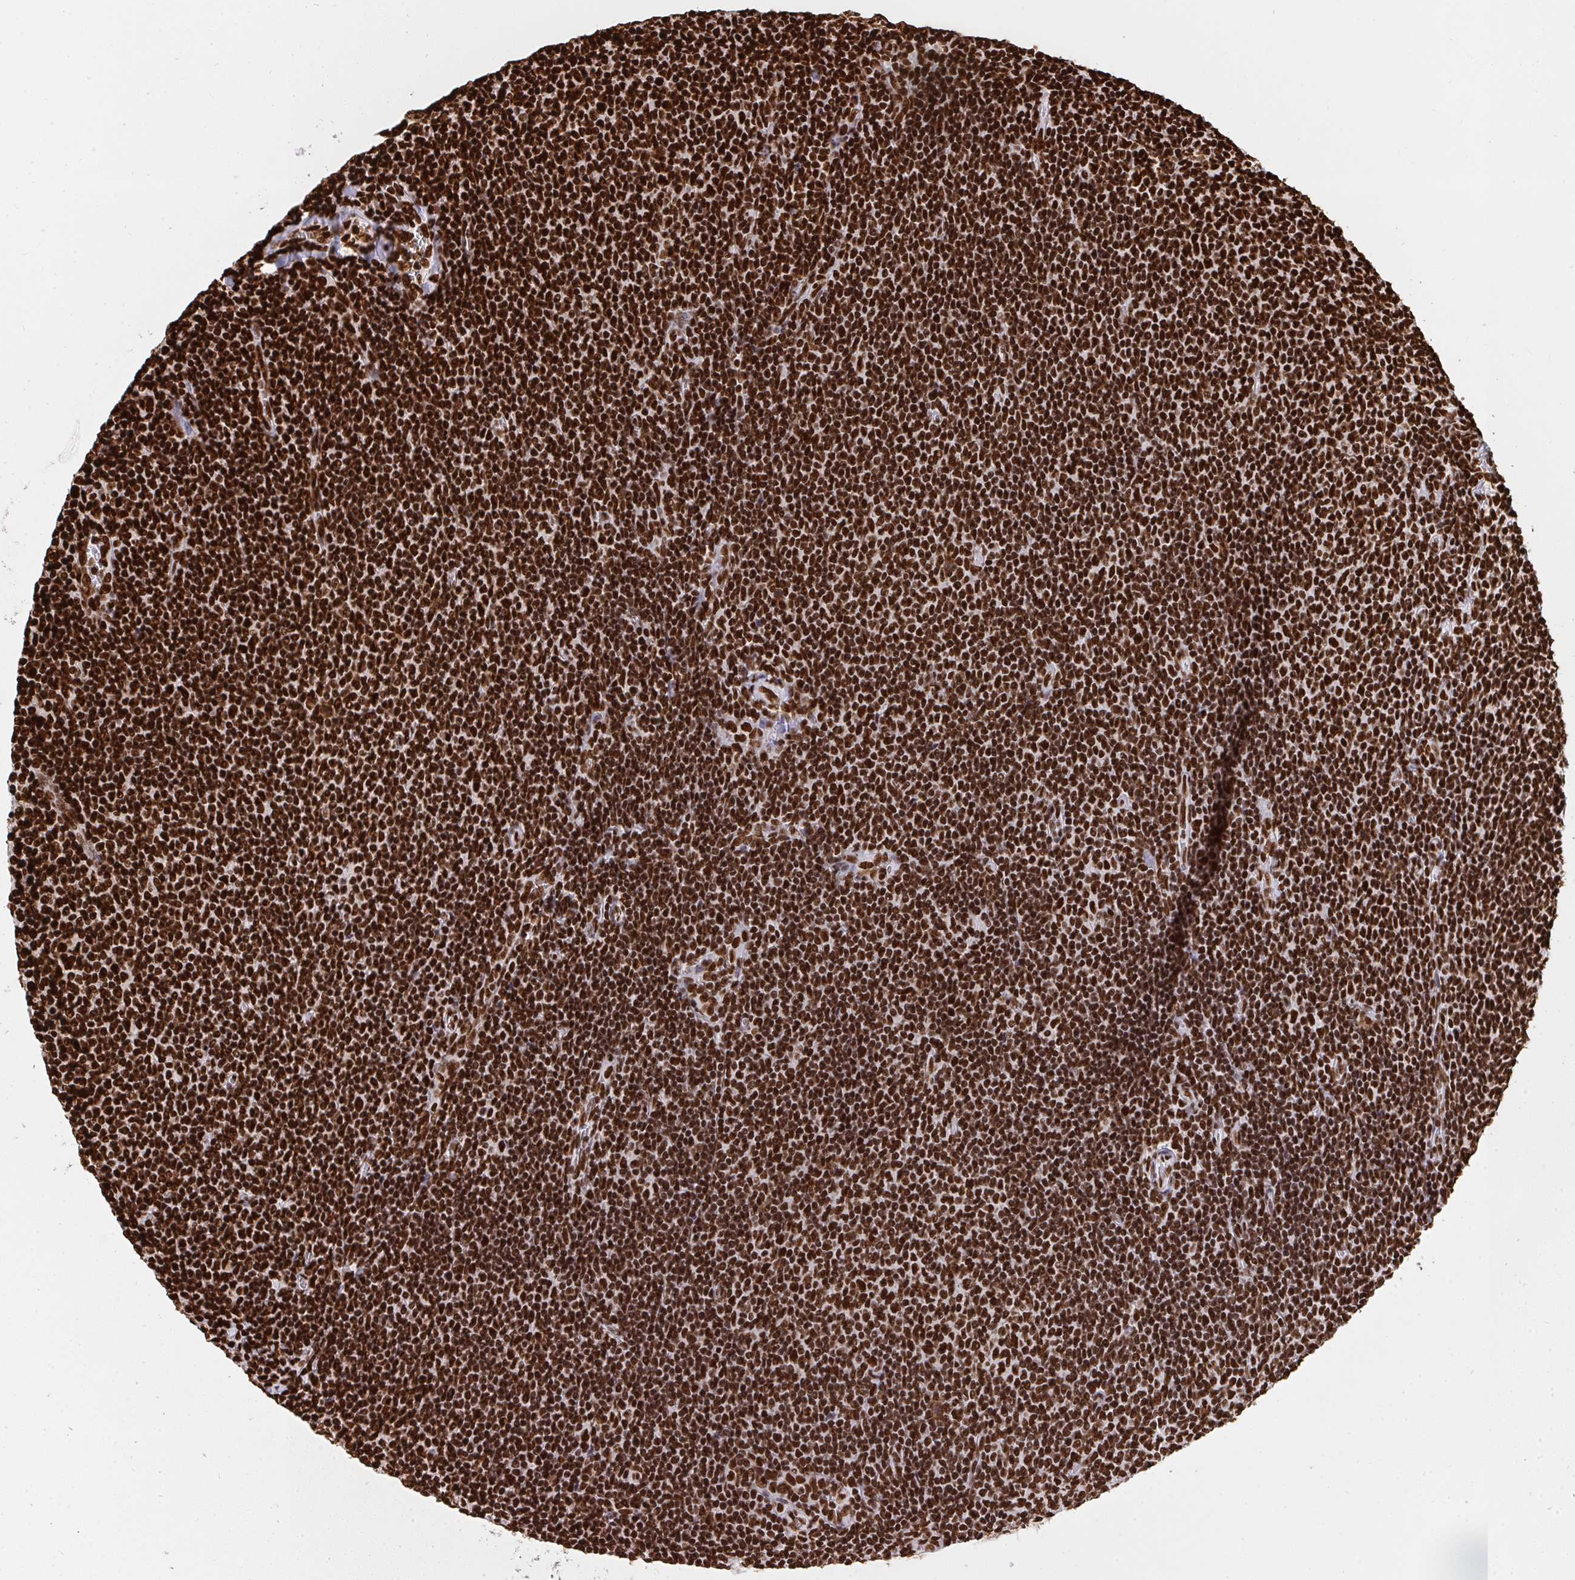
{"staining": {"intensity": "strong", "quantity": ">75%", "location": "nuclear"}, "tissue": "lymphoma", "cell_type": "Tumor cells", "image_type": "cancer", "snomed": [{"axis": "morphology", "description": "Malignant lymphoma, non-Hodgkin's type, Low grade"}, {"axis": "topography", "description": "Lymph node"}], "caption": "Malignant lymphoma, non-Hodgkin's type (low-grade) stained for a protein displays strong nuclear positivity in tumor cells.", "gene": "HNRNPL", "patient": {"sex": "male", "age": 52}}